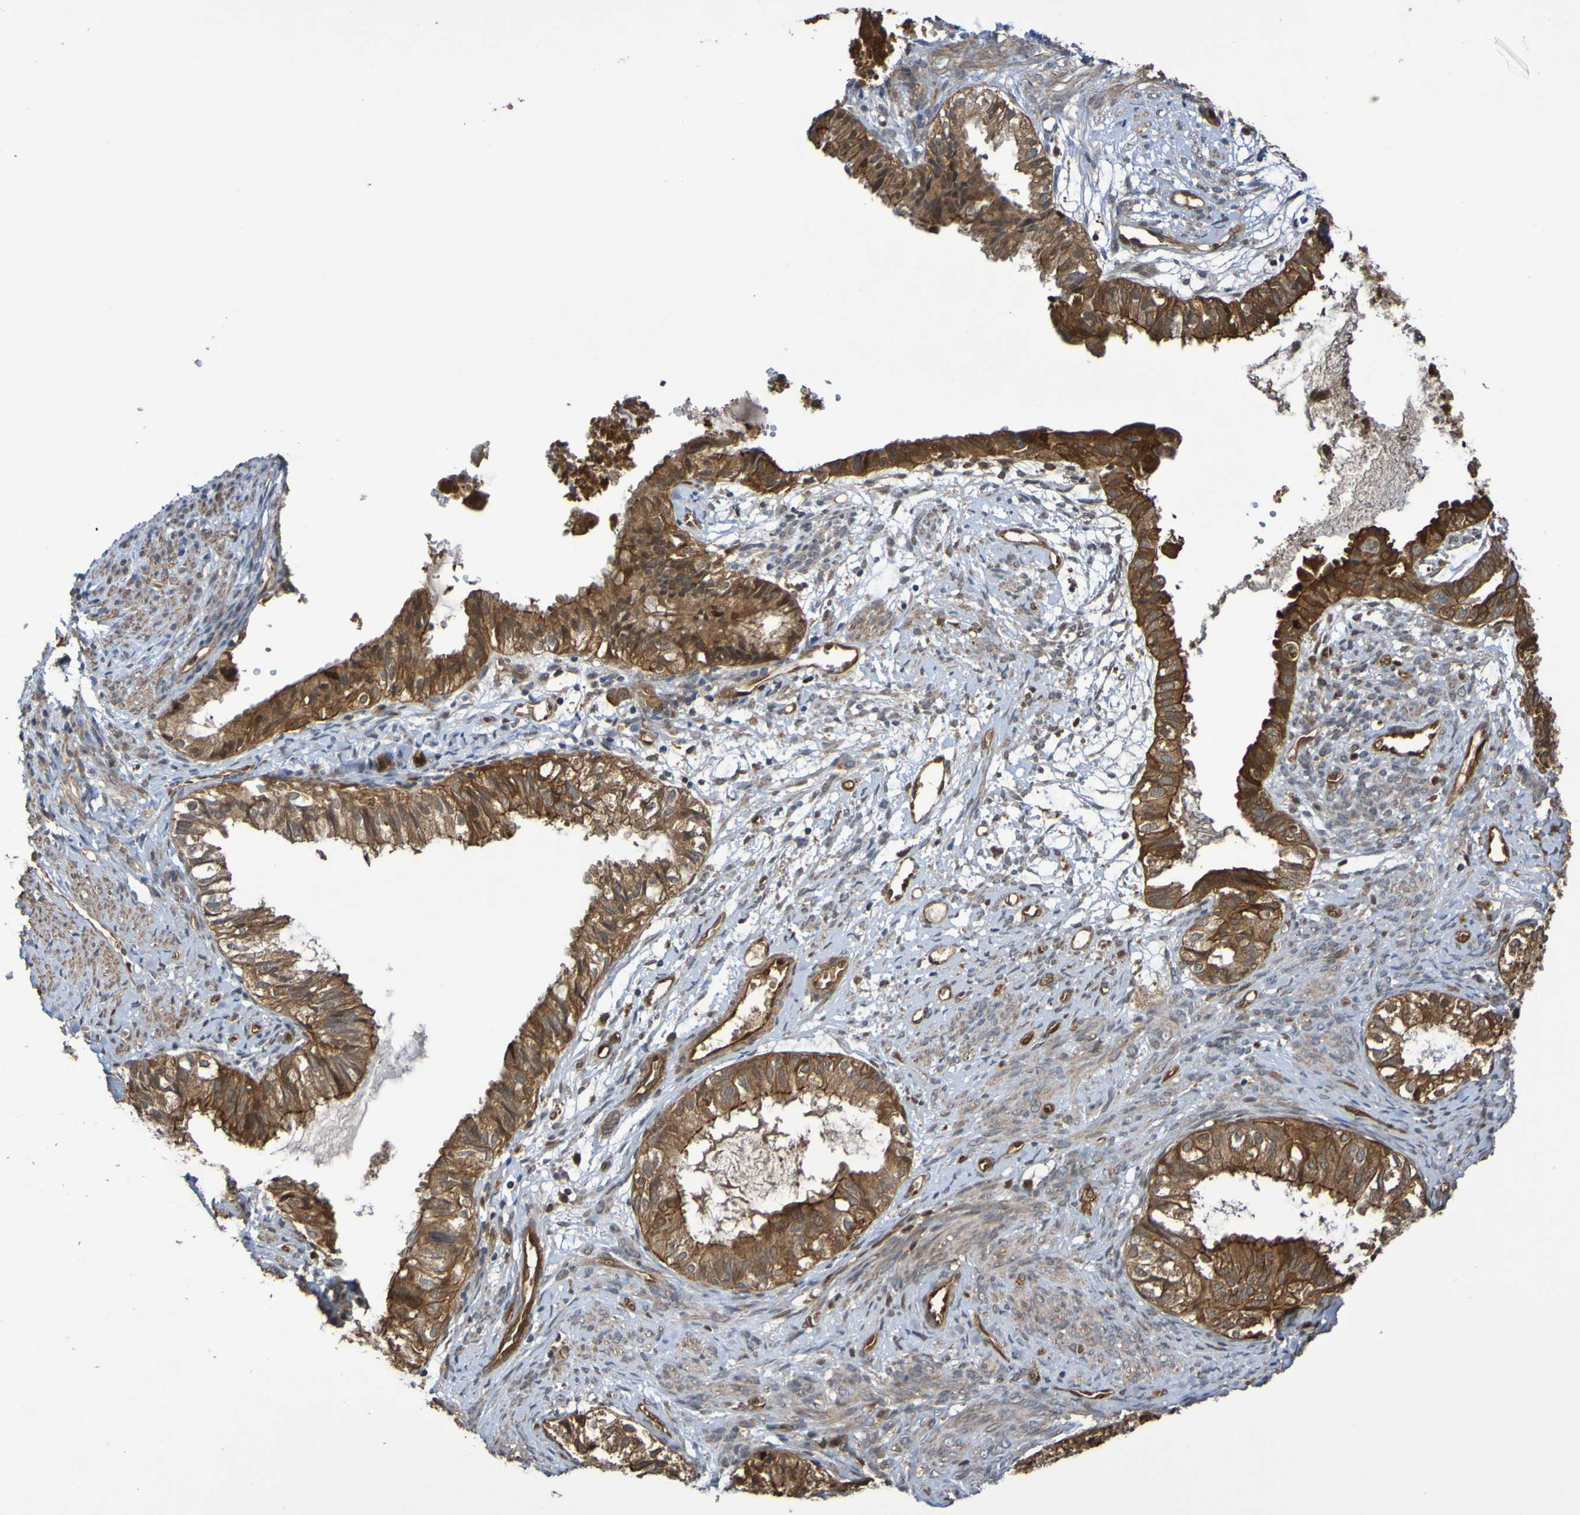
{"staining": {"intensity": "strong", "quantity": ">75%", "location": "cytoplasmic/membranous"}, "tissue": "cervical cancer", "cell_type": "Tumor cells", "image_type": "cancer", "snomed": [{"axis": "morphology", "description": "Normal tissue, NOS"}, {"axis": "morphology", "description": "Adenocarcinoma, NOS"}, {"axis": "topography", "description": "Cervix"}, {"axis": "topography", "description": "Endometrium"}], "caption": "The micrograph demonstrates immunohistochemical staining of cervical cancer (adenocarcinoma). There is strong cytoplasmic/membranous expression is present in about >75% of tumor cells.", "gene": "SERPINB6", "patient": {"sex": "female", "age": 86}}